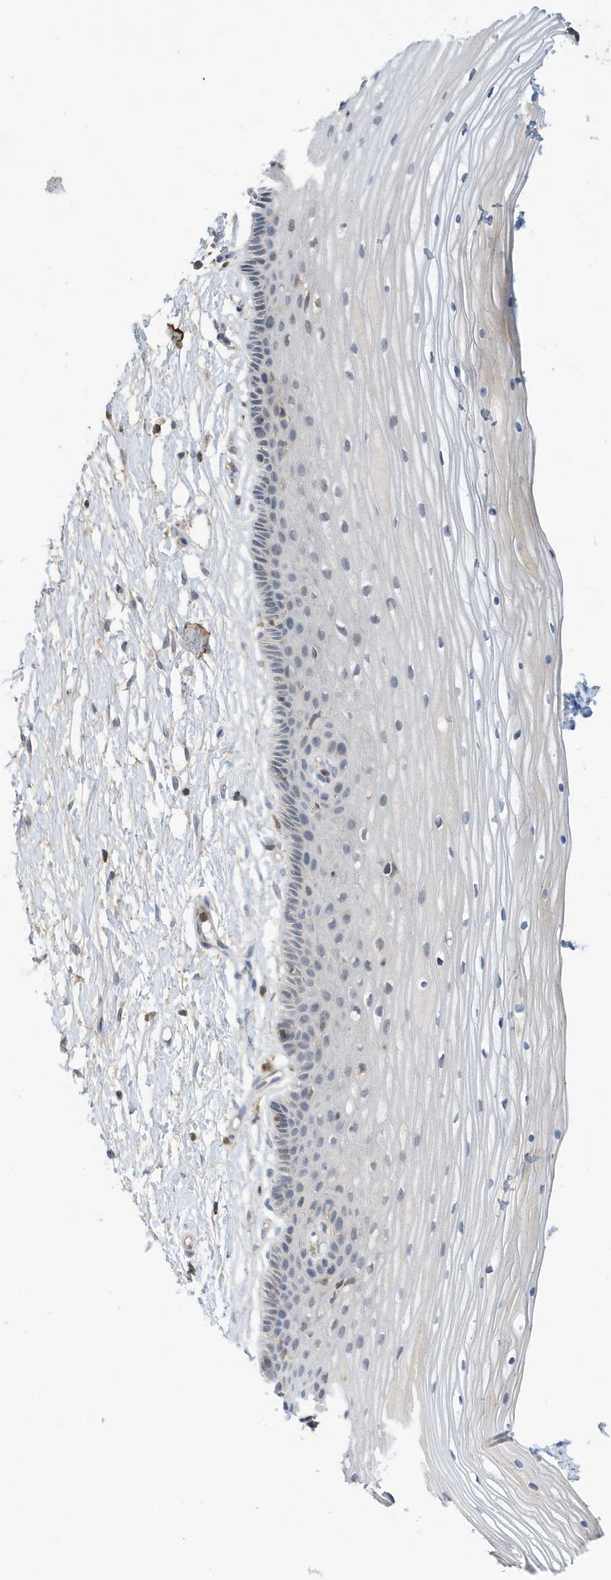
{"staining": {"intensity": "weak", "quantity": "<25%", "location": "cytoplasmic/membranous"}, "tissue": "vagina", "cell_type": "Squamous epithelial cells", "image_type": "normal", "snomed": [{"axis": "morphology", "description": "Normal tissue, NOS"}, {"axis": "topography", "description": "Vagina"}, {"axis": "topography", "description": "Cervix"}], "caption": "Photomicrograph shows no protein positivity in squamous epithelial cells of unremarkable vagina.", "gene": "NSUN3", "patient": {"sex": "female", "age": 40}}